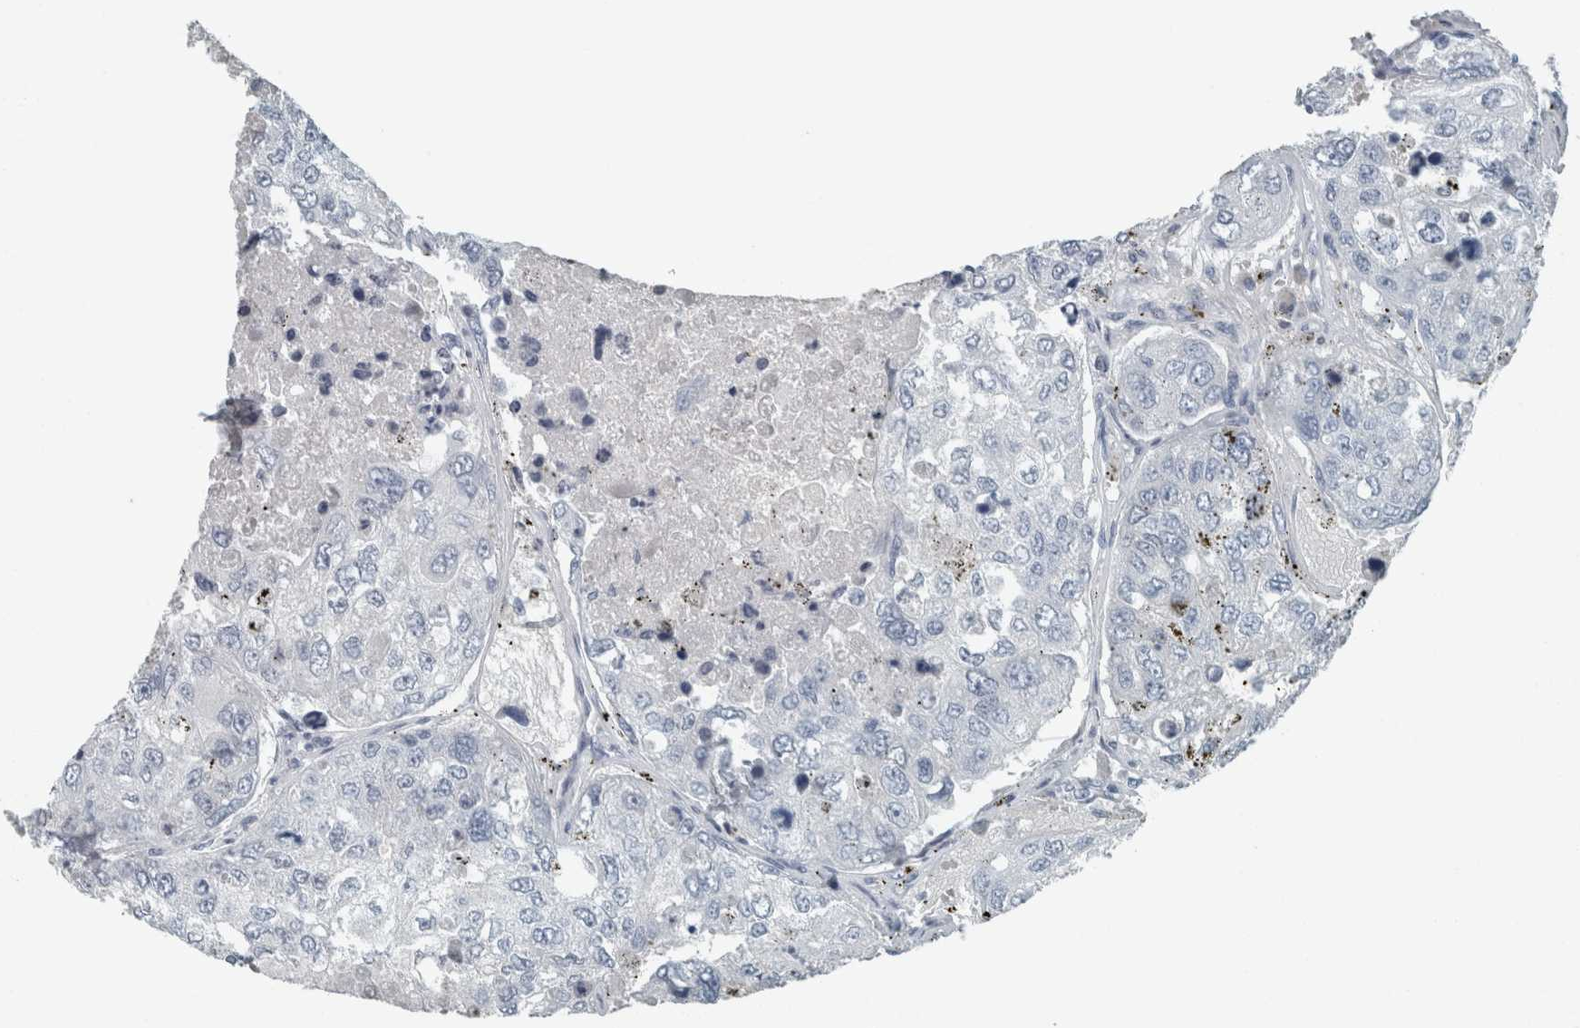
{"staining": {"intensity": "negative", "quantity": "none", "location": "none"}, "tissue": "urothelial cancer", "cell_type": "Tumor cells", "image_type": "cancer", "snomed": [{"axis": "morphology", "description": "Urothelial carcinoma, High grade"}, {"axis": "topography", "description": "Lymph node"}, {"axis": "topography", "description": "Urinary bladder"}], "caption": "Immunohistochemistry (IHC) of human high-grade urothelial carcinoma exhibits no staining in tumor cells. (DAB IHC with hematoxylin counter stain).", "gene": "CHL1", "patient": {"sex": "male", "age": 51}}